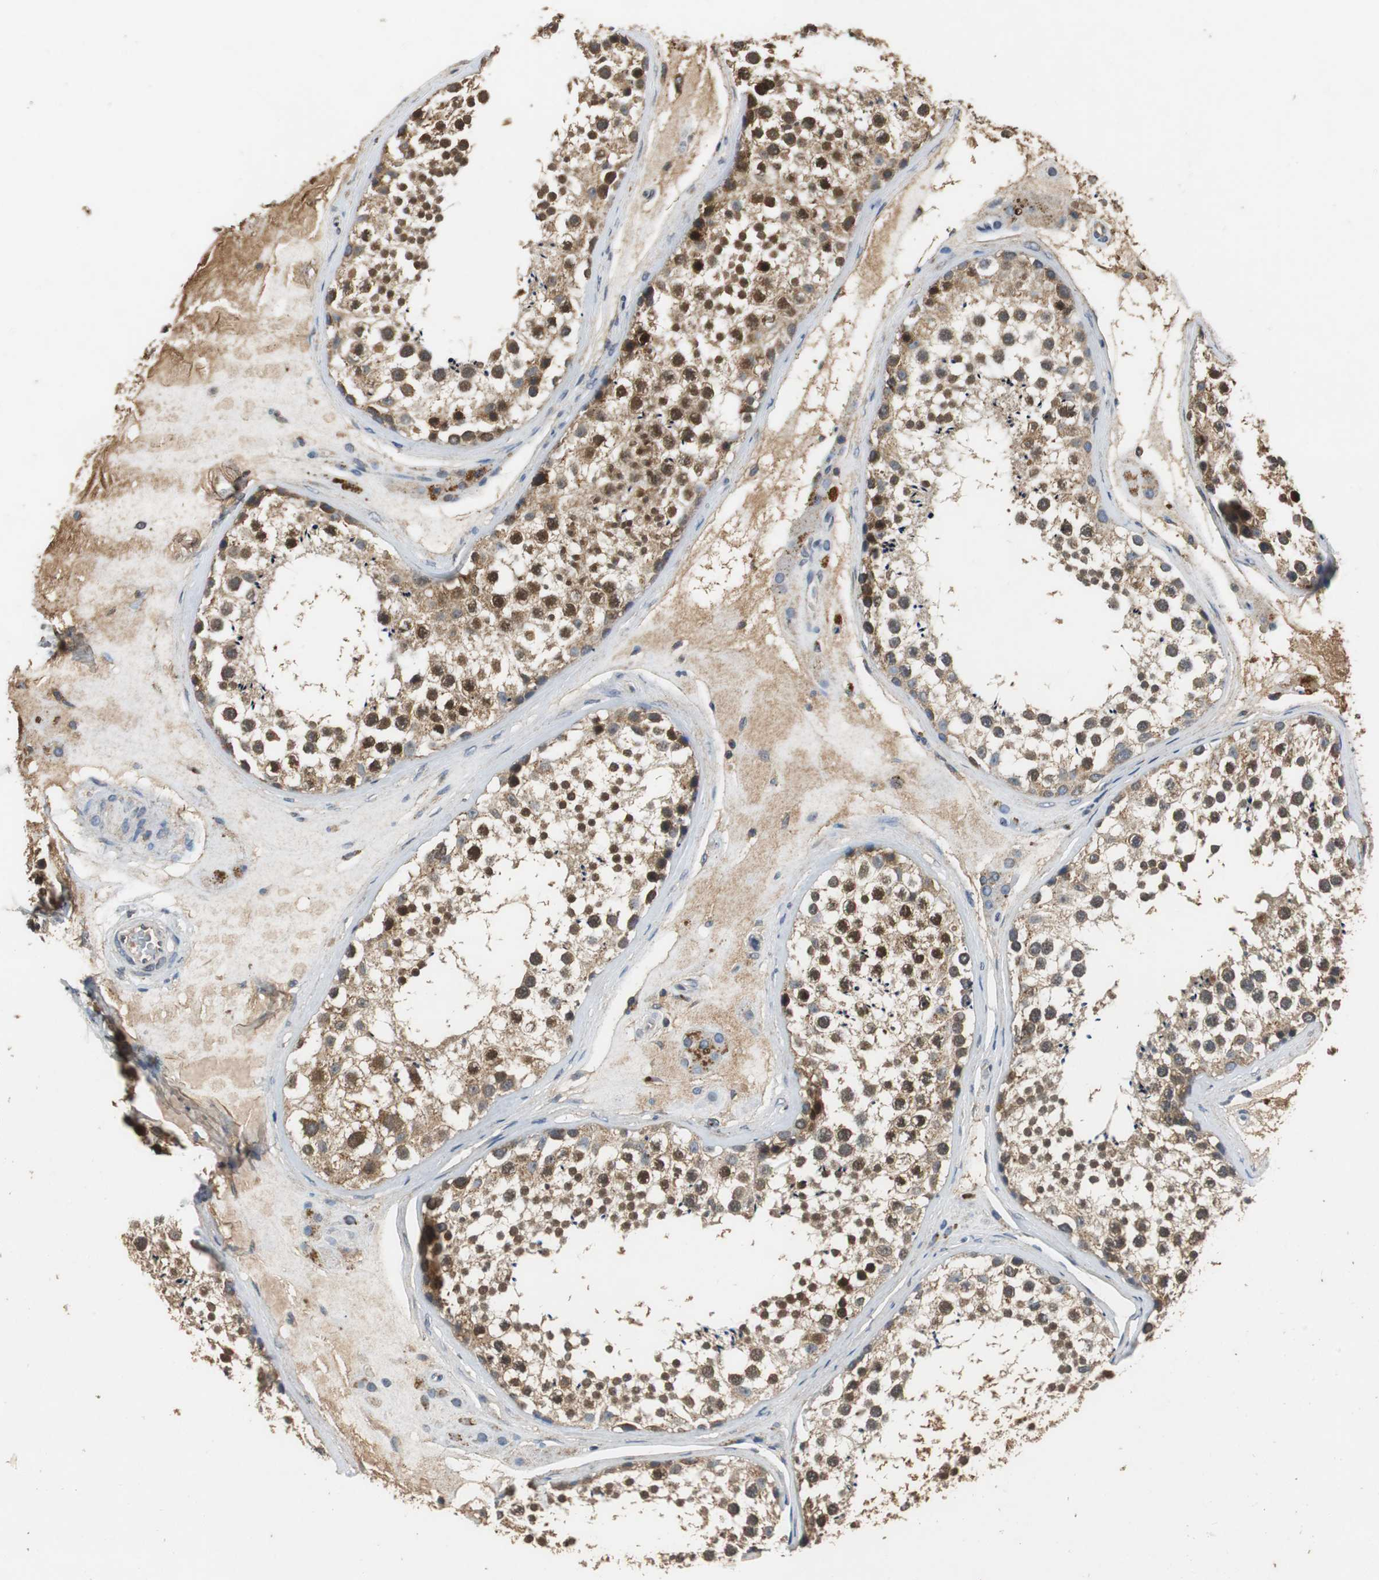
{"staining": {"intensity": "moderate", "quantity": "25%-75%", "location": "nuclear"}, "tissue": "testis", "cell_type": "Cells in seminiferous ducts", "image_type": "normal", "snomed": [{"axis": "morphology", "description": "Normal tissue, NOS"}, {"axis": "topography", "description": "Testis"}], "caption": "This is an image of immunohistochemistry staining of unremarkable testis, which shows moderate expression in the nuclear of cells in seminiferous ducts.", "gene": "VBP1", "patient": {"sex": "male", "age": 46}}